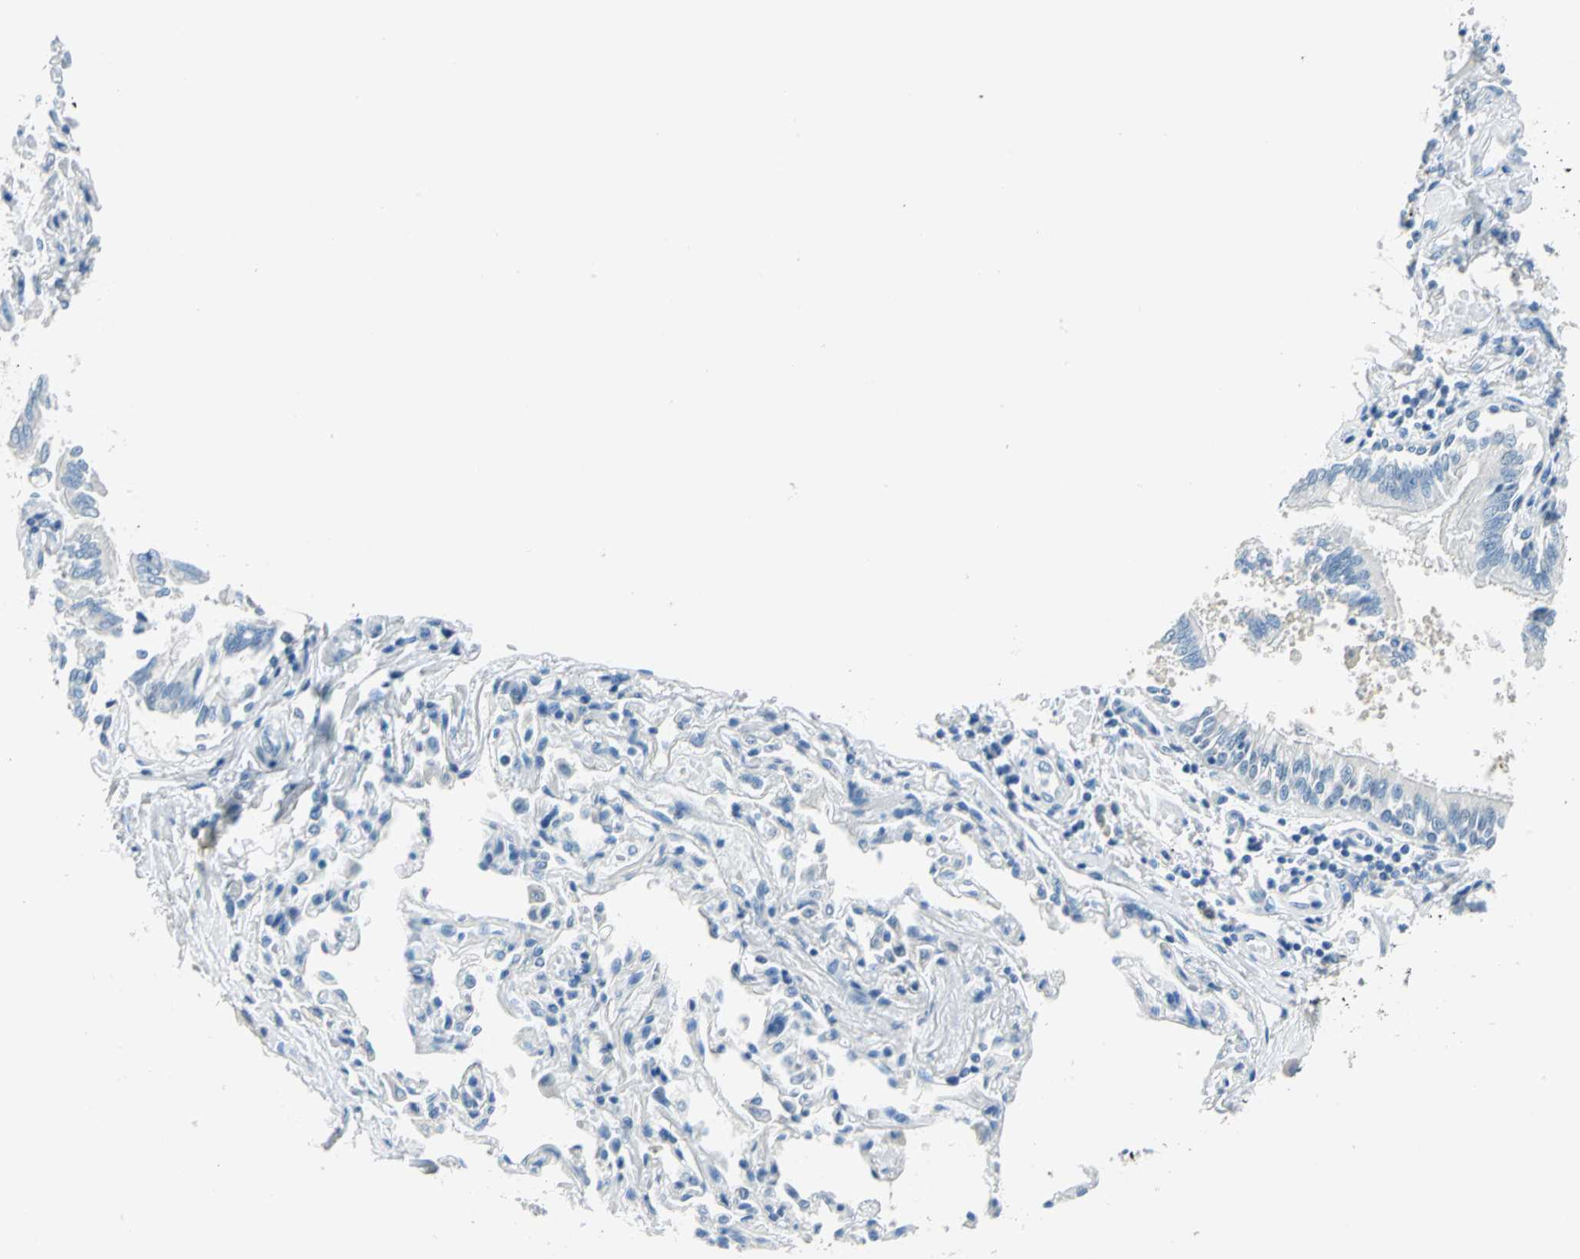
{"staining": {"intensity": "moderate", "quantity": ">75%", "location": "cytoplasmic/membranous,nuclear"}, "tissue": "bronchus", "cell_type": "Respiratory epithelial cells", "image_type": "normal", "snomed": [{"axis": "morphology", "description": "Normal tissue, NOS"}, {"axis": "topography", "description": "Lung"}], "caption": "Bronchus stained with IHC displays moderate cytoplasmic/membranous,nuclear expression in about >75% of respiratory epithelial cells. The staining was performed using DAB to visualize the protein expression in brown, while the nuclei were stained in blue with hematoxylin (Magnification: 20x).", "gene": "AKR1A1", "patient": {"sex": "male", "age": 64}}